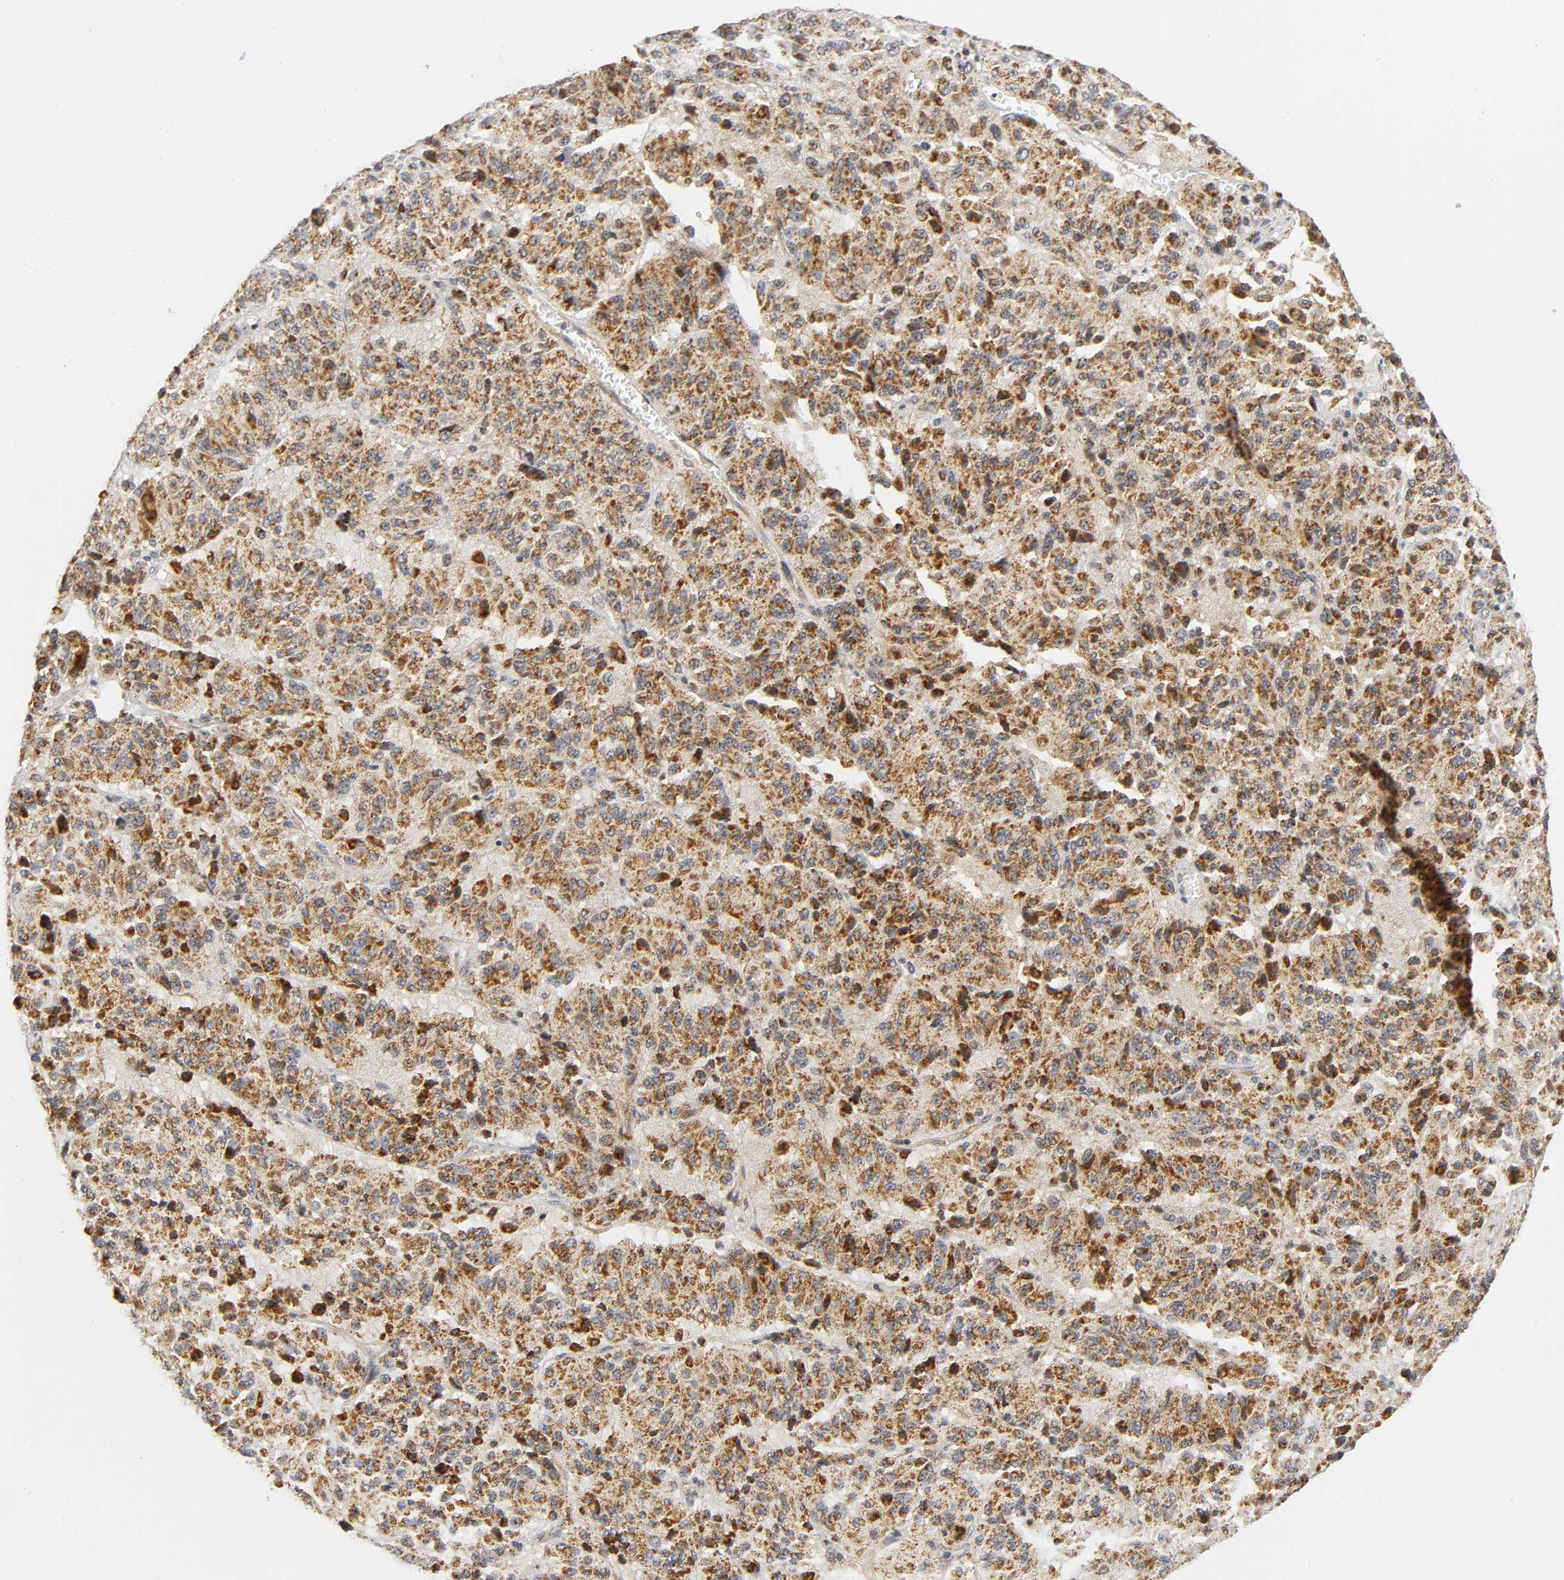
{"staining": {"intensity": "moderate", "quantity": ">75%", "location": "cytoplasmic/membranous"}, "tissue": "melanoma", "cell_type": "Tumor cells", "image_type": "cancer", "snomed": [{"axis": "morphology", "description": "Malignant melanoma, Metastatic site"}, {"axis": "topography", "description": "Lung"}], "caption": "Immunohistochemical staining of human melanoma shows moderate cytoplasmic/membranous protein expression in about >75% of tumor cells.", "gene": "NRP1", "patient": {"sex": "male", "age": 64}}